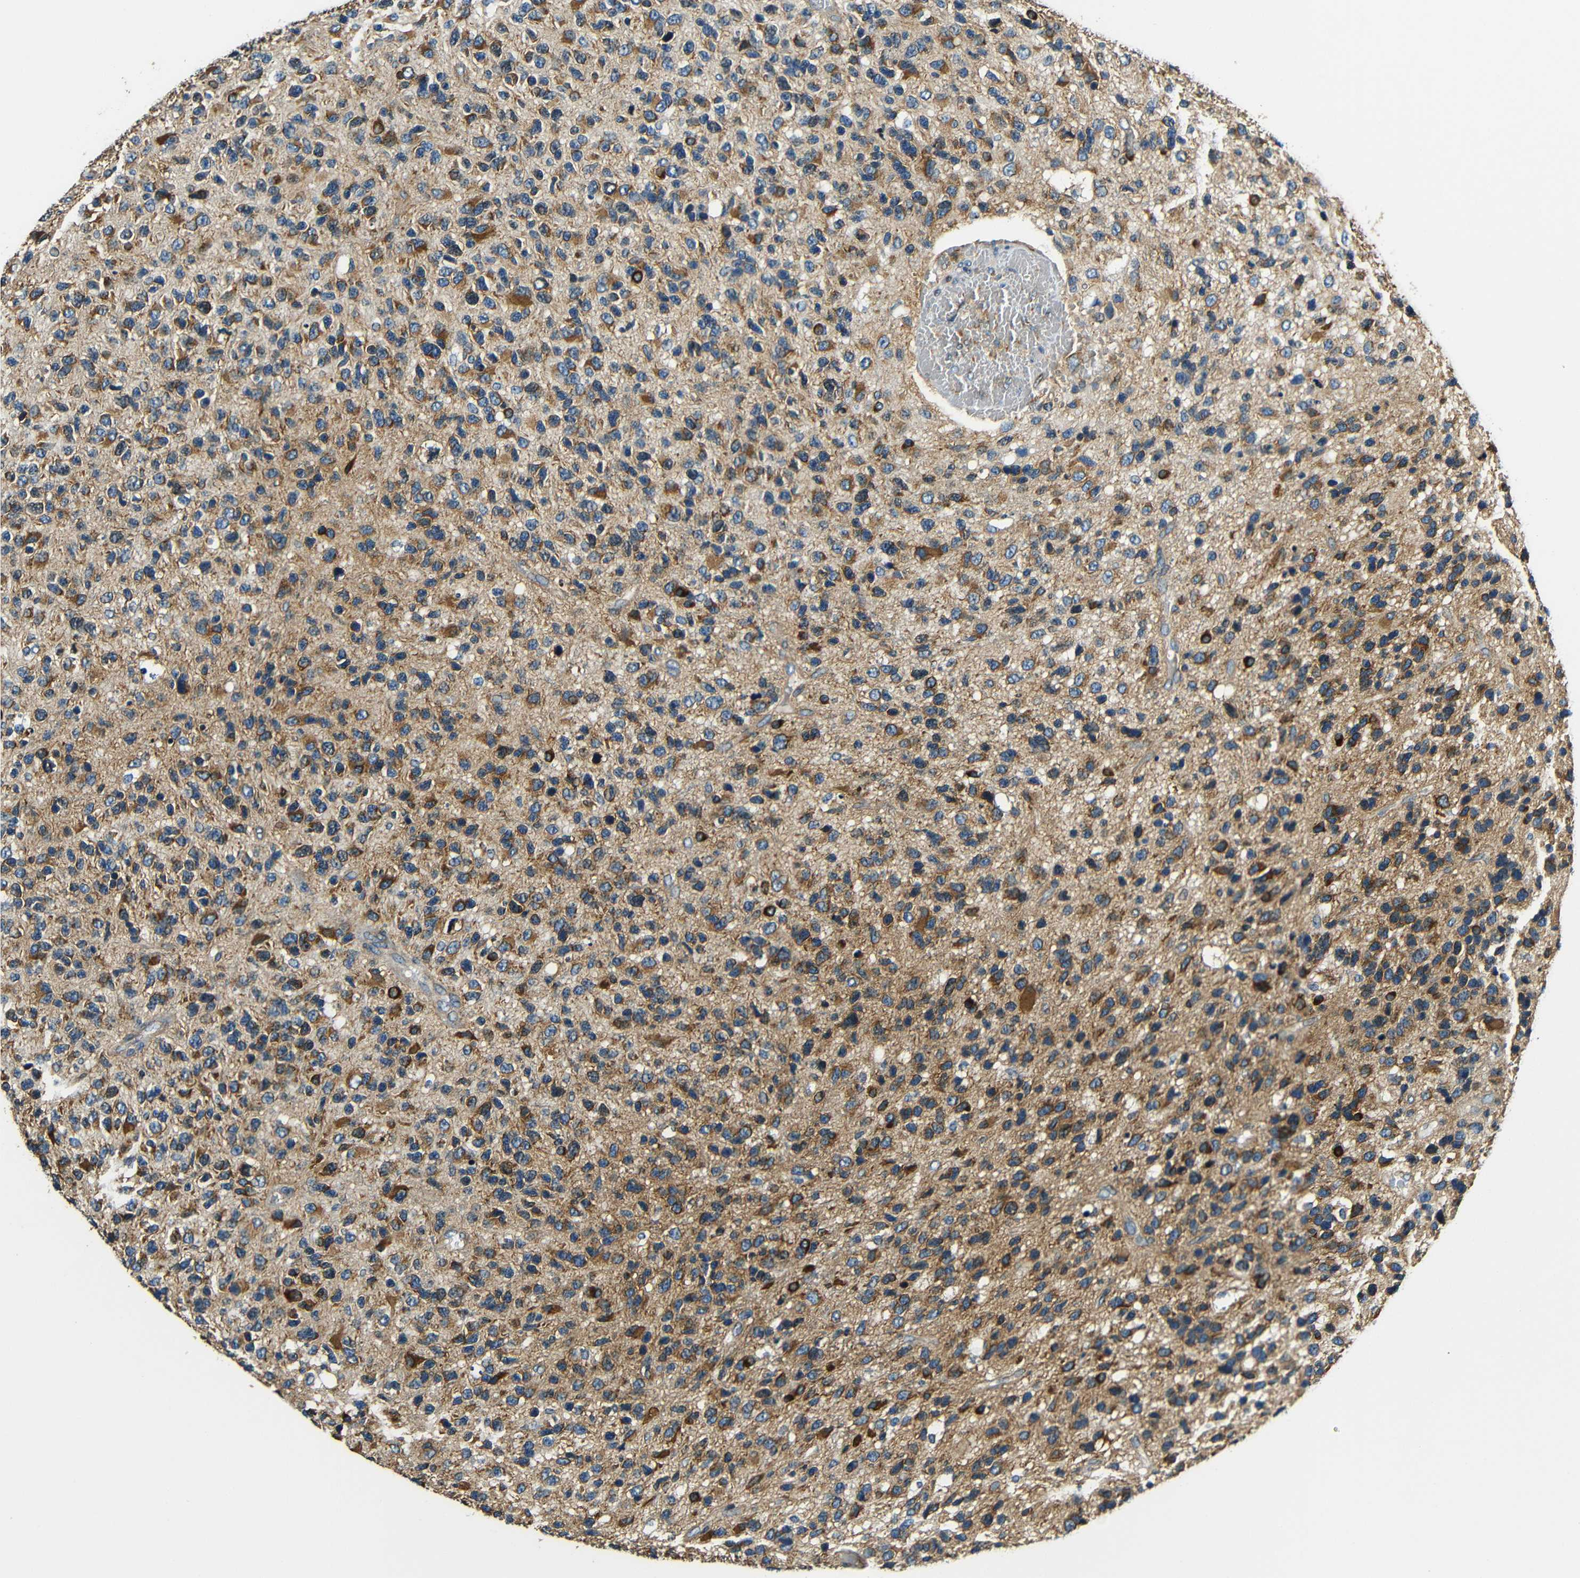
{"staining": {"intensity": "strong", "quantity": ">75%", "location": "cytoplasmic/membranous"}, "tissue": "glioma", "cell_type": "Tumor cells", "image_type": "cancer", "snomed": [{"axis": "morphology", "description": "Glioma, malignant, High grade"}, {"axis": "topography", "description": "Brain"}], "caption": "A photomicrograph of human glioma stained for a protein displays strong cytoplasmic/membranous brown staining in tumor cells. The staining was performed using DAB to visualize the protein expression in brown, while the nuclei were stained in blue with hematoxylin (Magnification: 20x).", "gene": "VAPB", "patient": {"sex": "female", "age": 58}}